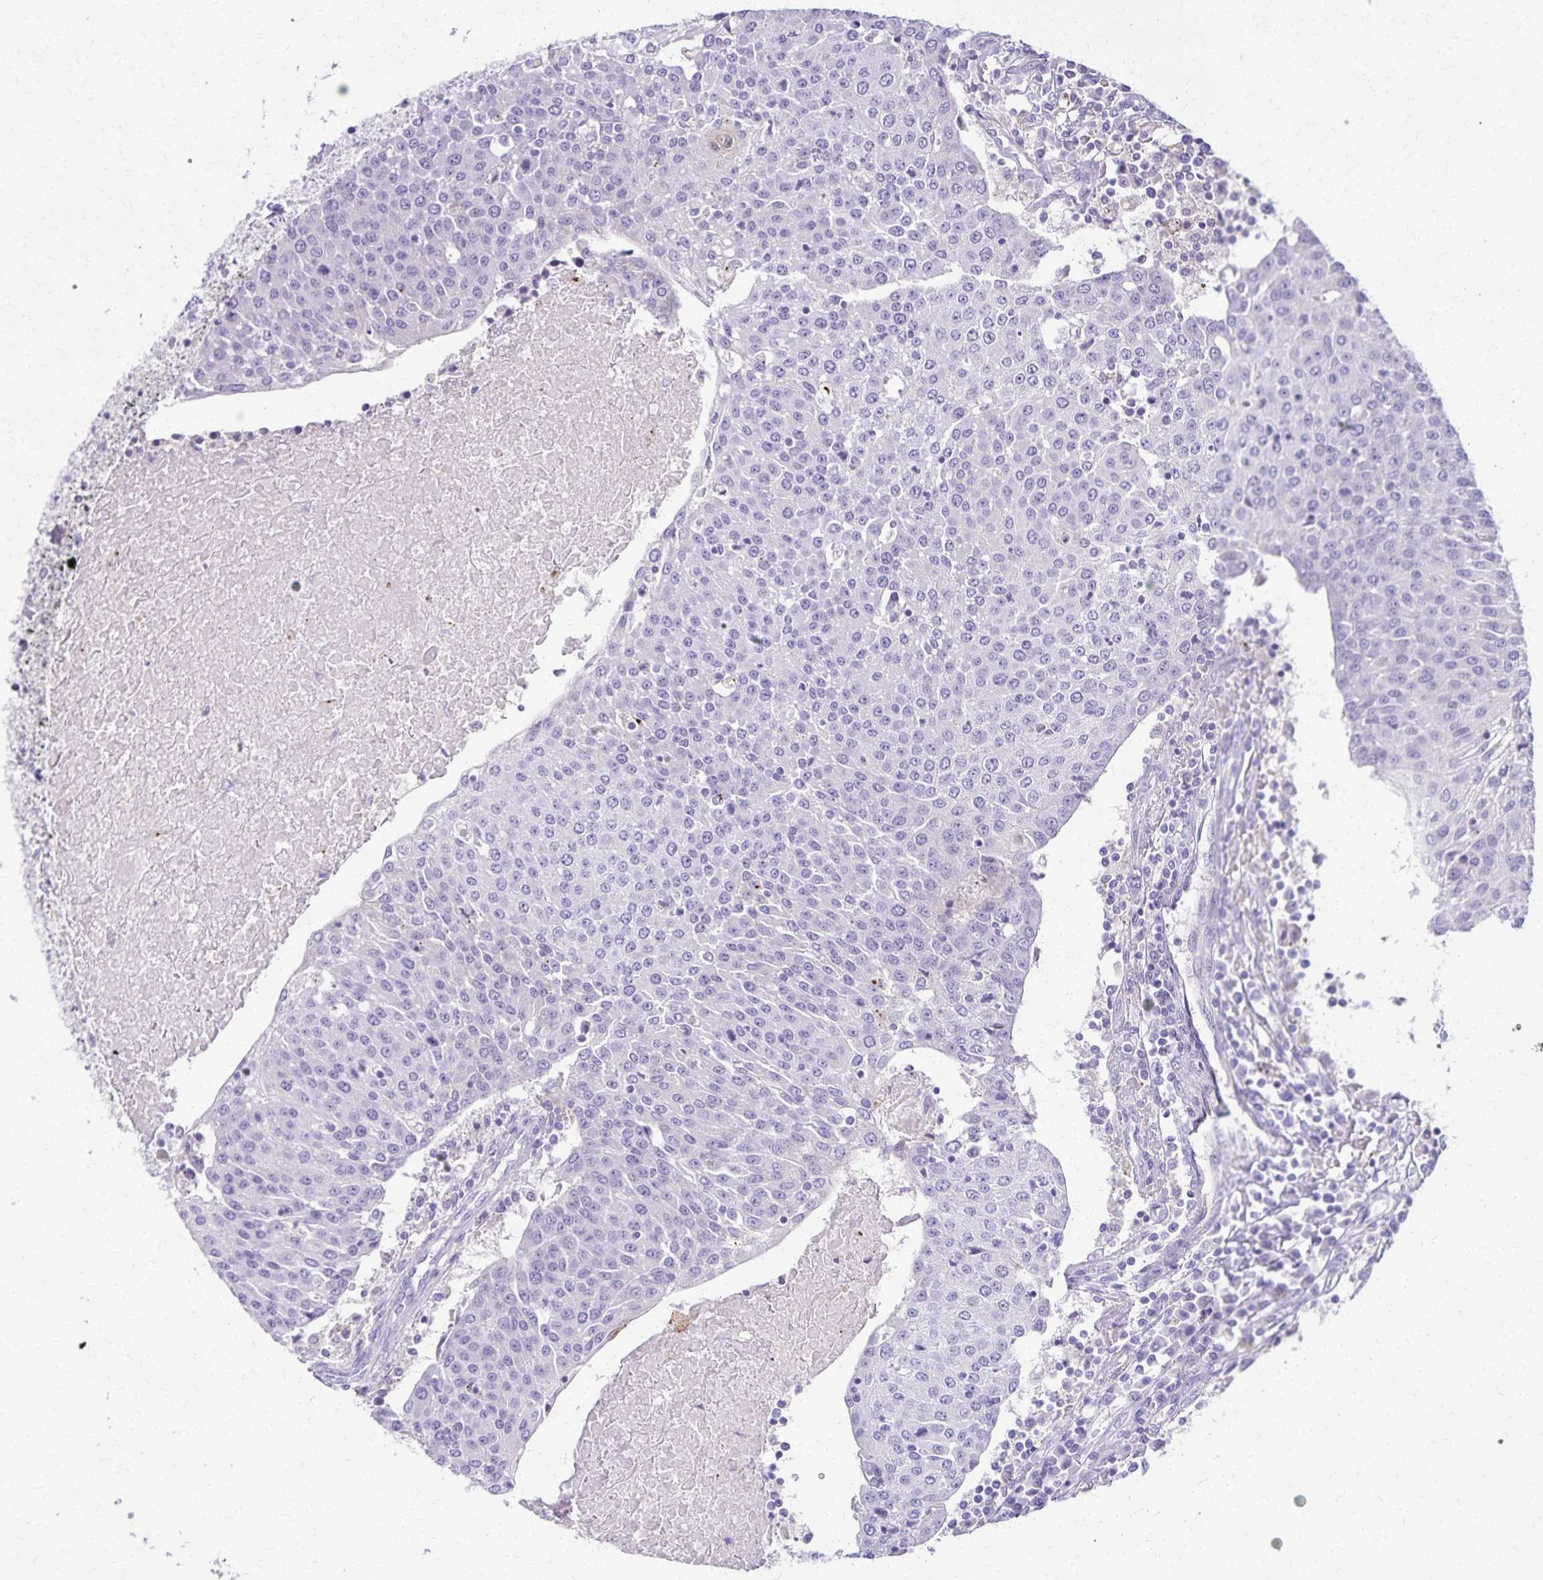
{"staining": {"intensity": "negative", "quantity": "none", "location": "none"}, "tissue": "urothelial cancer", "cell_type": "Tumor cells", "image_type": "cancer", "snomed": [{"axis": "morphology", "description": "Urothelial carcinoma, High grade"}, {"axis": "topography", "description": "Urinary bladder"}], "caption": "High magnification brightfield microscopy of urothelial carcinoma (high-grade) stained with DAB (3,3'-diaminobenzidine) (brown) and counterstained with hematoxylin (blue): tumor cells show no significant positivity.", "gene": "TMEM60", "patient": {"sex": "female", "age": 85}}